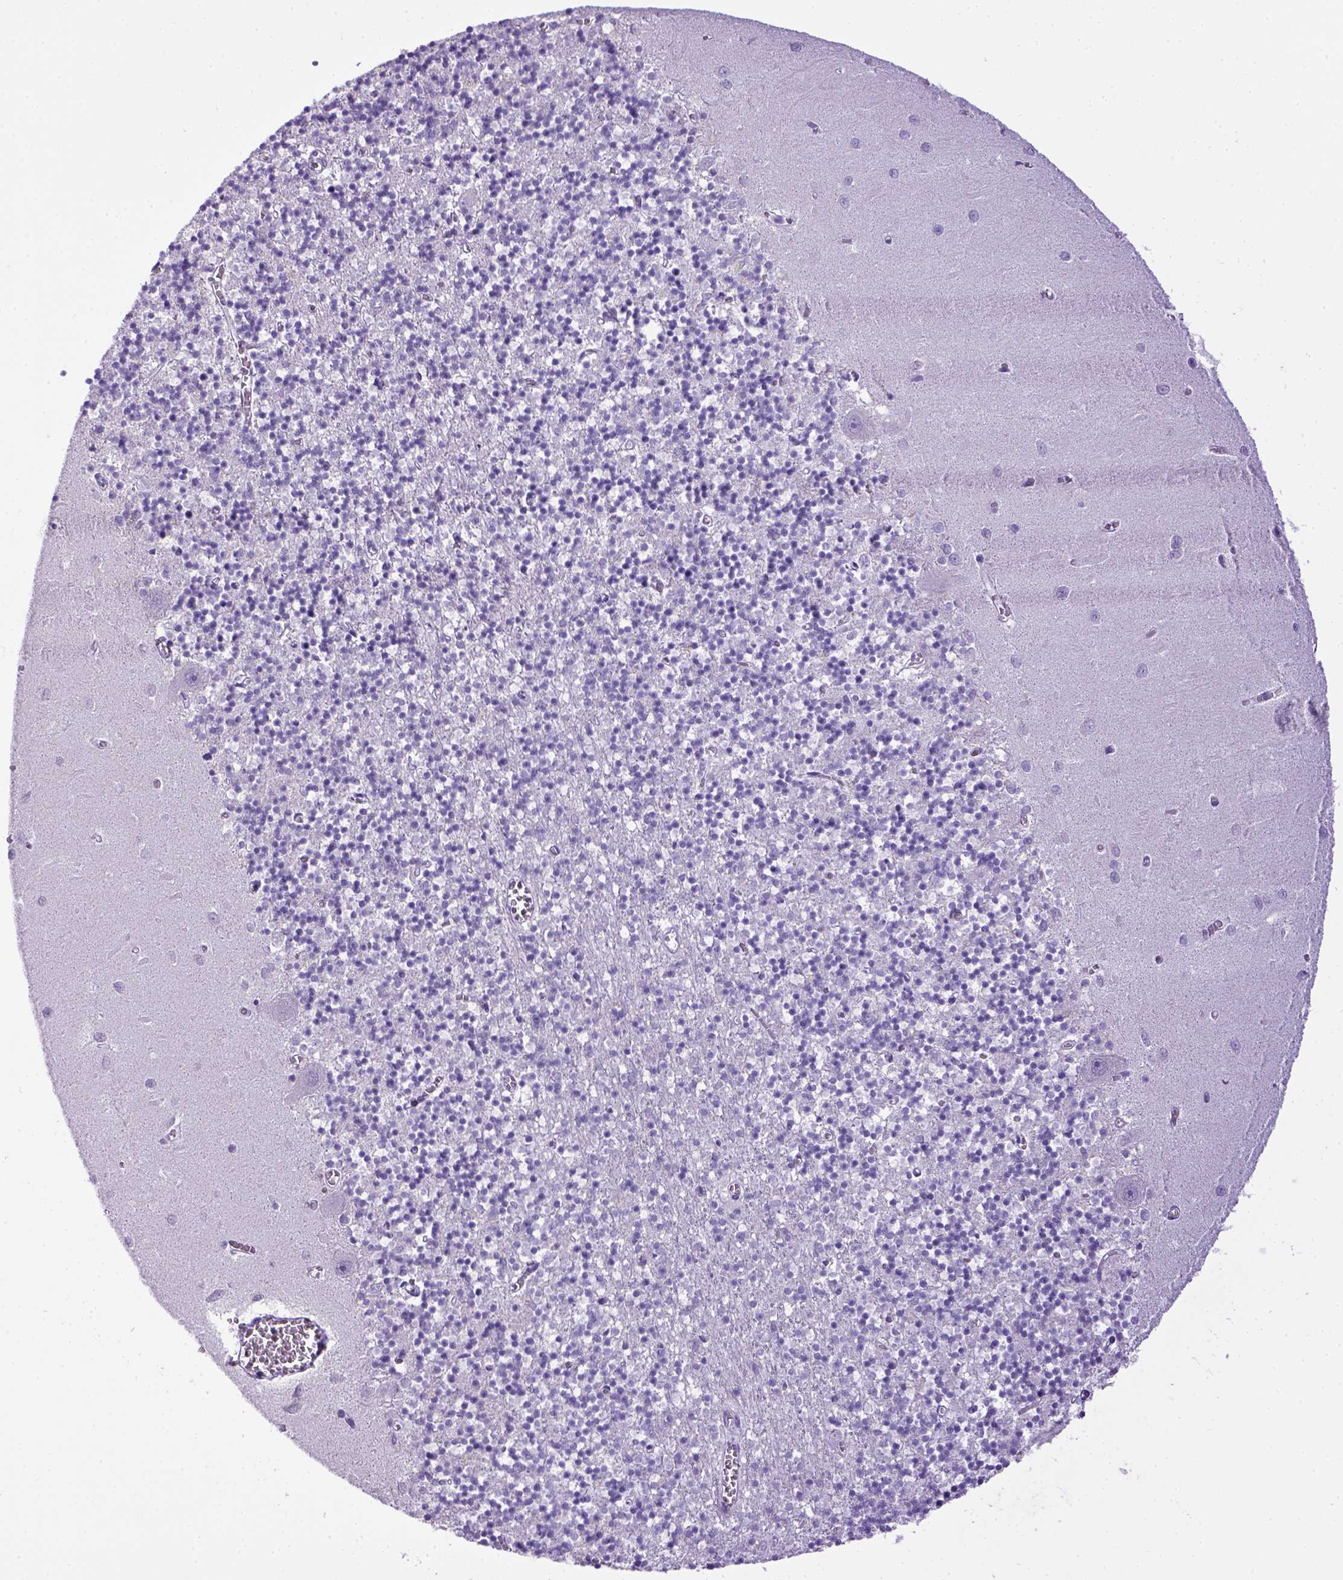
{"staining": {"intensity": "negative", "quantity": "none", "location": "none"}, "tissue": "cerebellum", "cell_type": "Cells in granular layer", "image_type": "normal", "snomed": [{"axis": "morphology", "description": "Normal tissue, NOS"}, {"axis": "topography", "description": "Cerebellum"}], "caption": "High magnification brightfield microscopy of benign cerebellum stained with DAB (3,3'-diaminobenzidine) (brown) and counterstained with hematoxylin (blue): cells in granular layer show no significant staining. Brightfield microscopy of IHC stained with DAB (3,3'-diaminobenzidine) (brown) and hematoxylin (blue), captured at high magnification.", "gene": "ITIH4", "patient": {"sex": "female", "age": 64}}